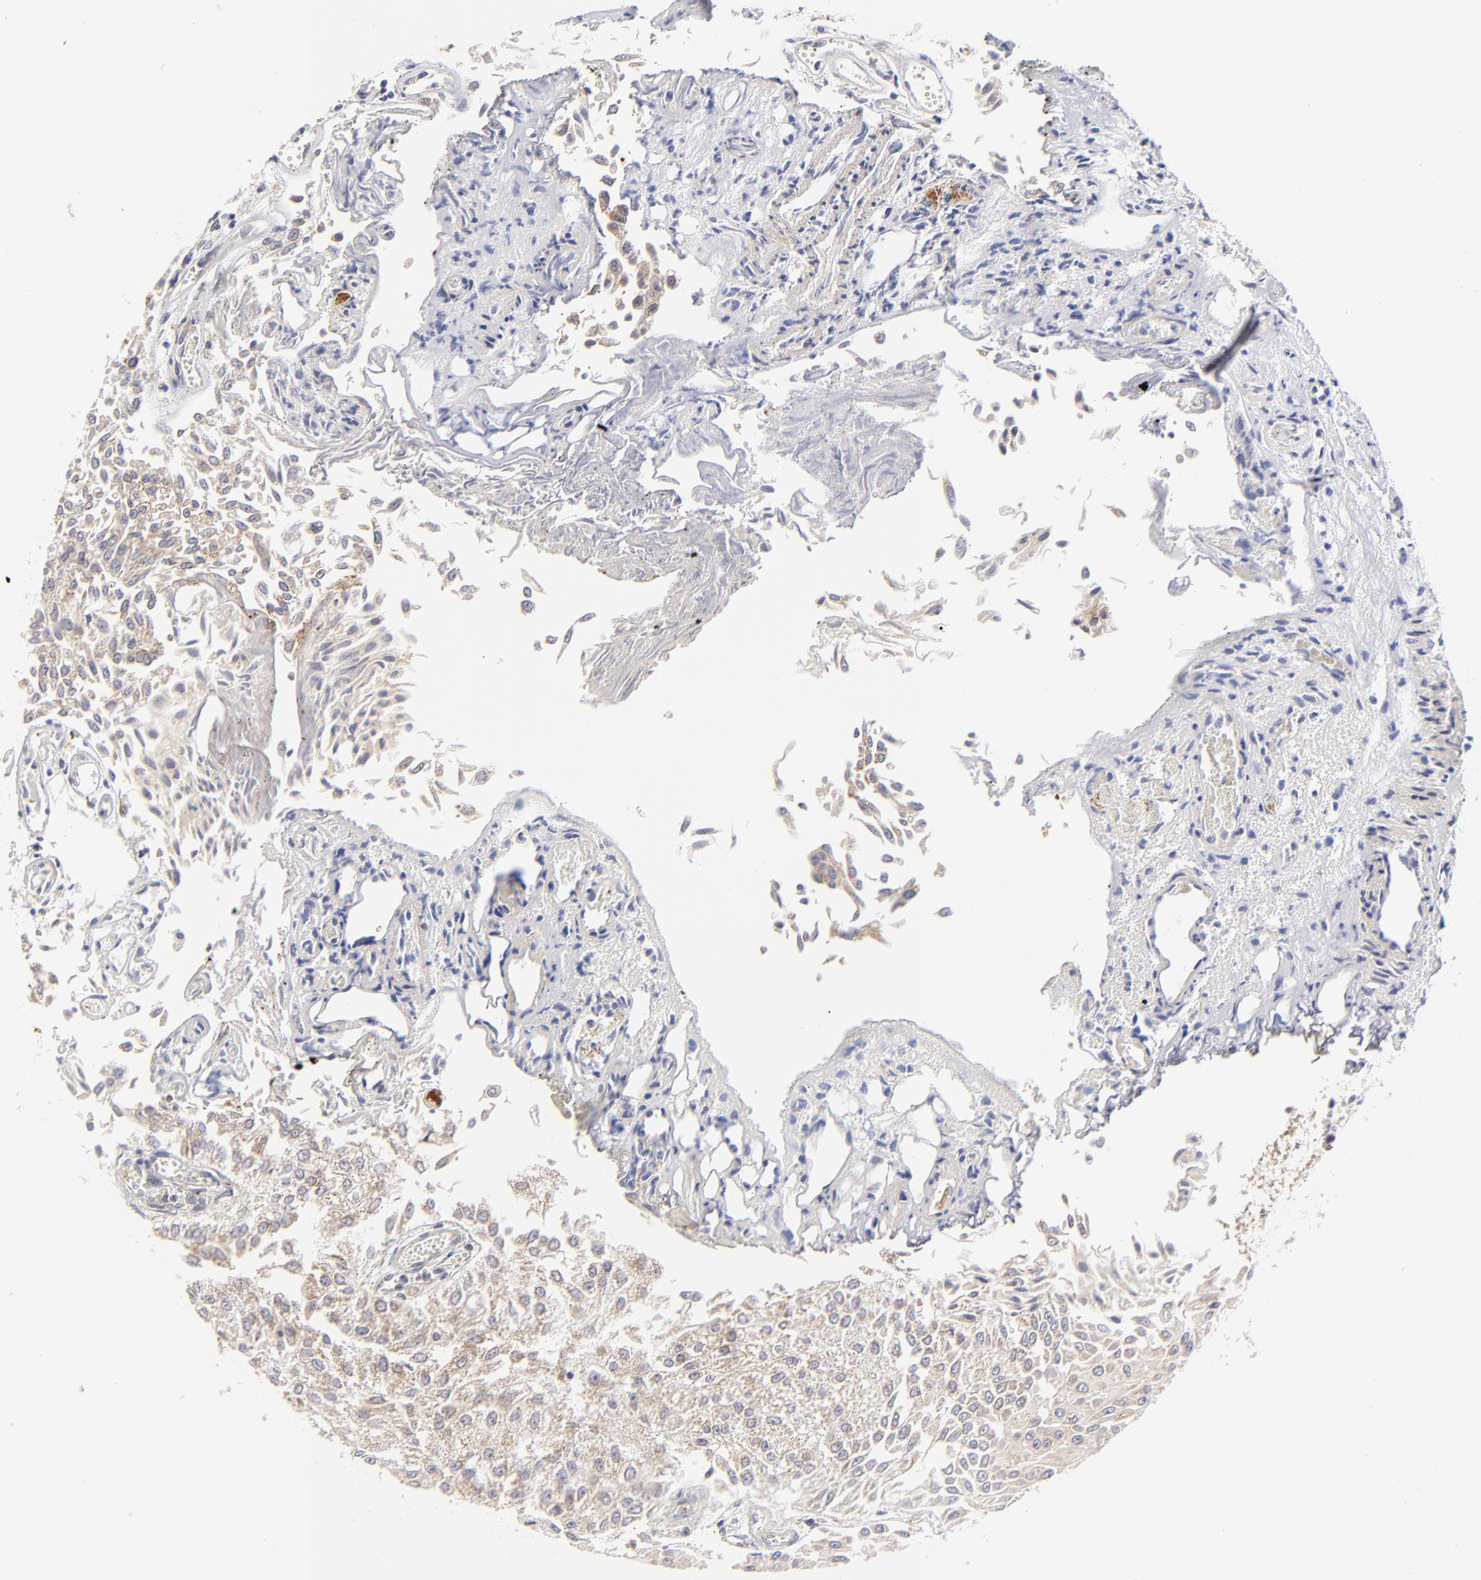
{"staining": {"intensity": "negative", "quantity": "none", "location": "none"}, "tissue": "urothelial cancer", "cell_type": "Tumor cells", "image_type": "cancer", "snomed": [{"axis": "morphology", "description": "Urothelial carcinoma, Low grade"}, {"axis": "topography", "description": "Urinary bladder"}], "caption": "Urothelial carcinoma (low-grade) was stained to show a protein in brown. There is no significant expression in tumor cells.", "gene": "MAP2K7", "patient": {"sex": "male", "age": 86}}